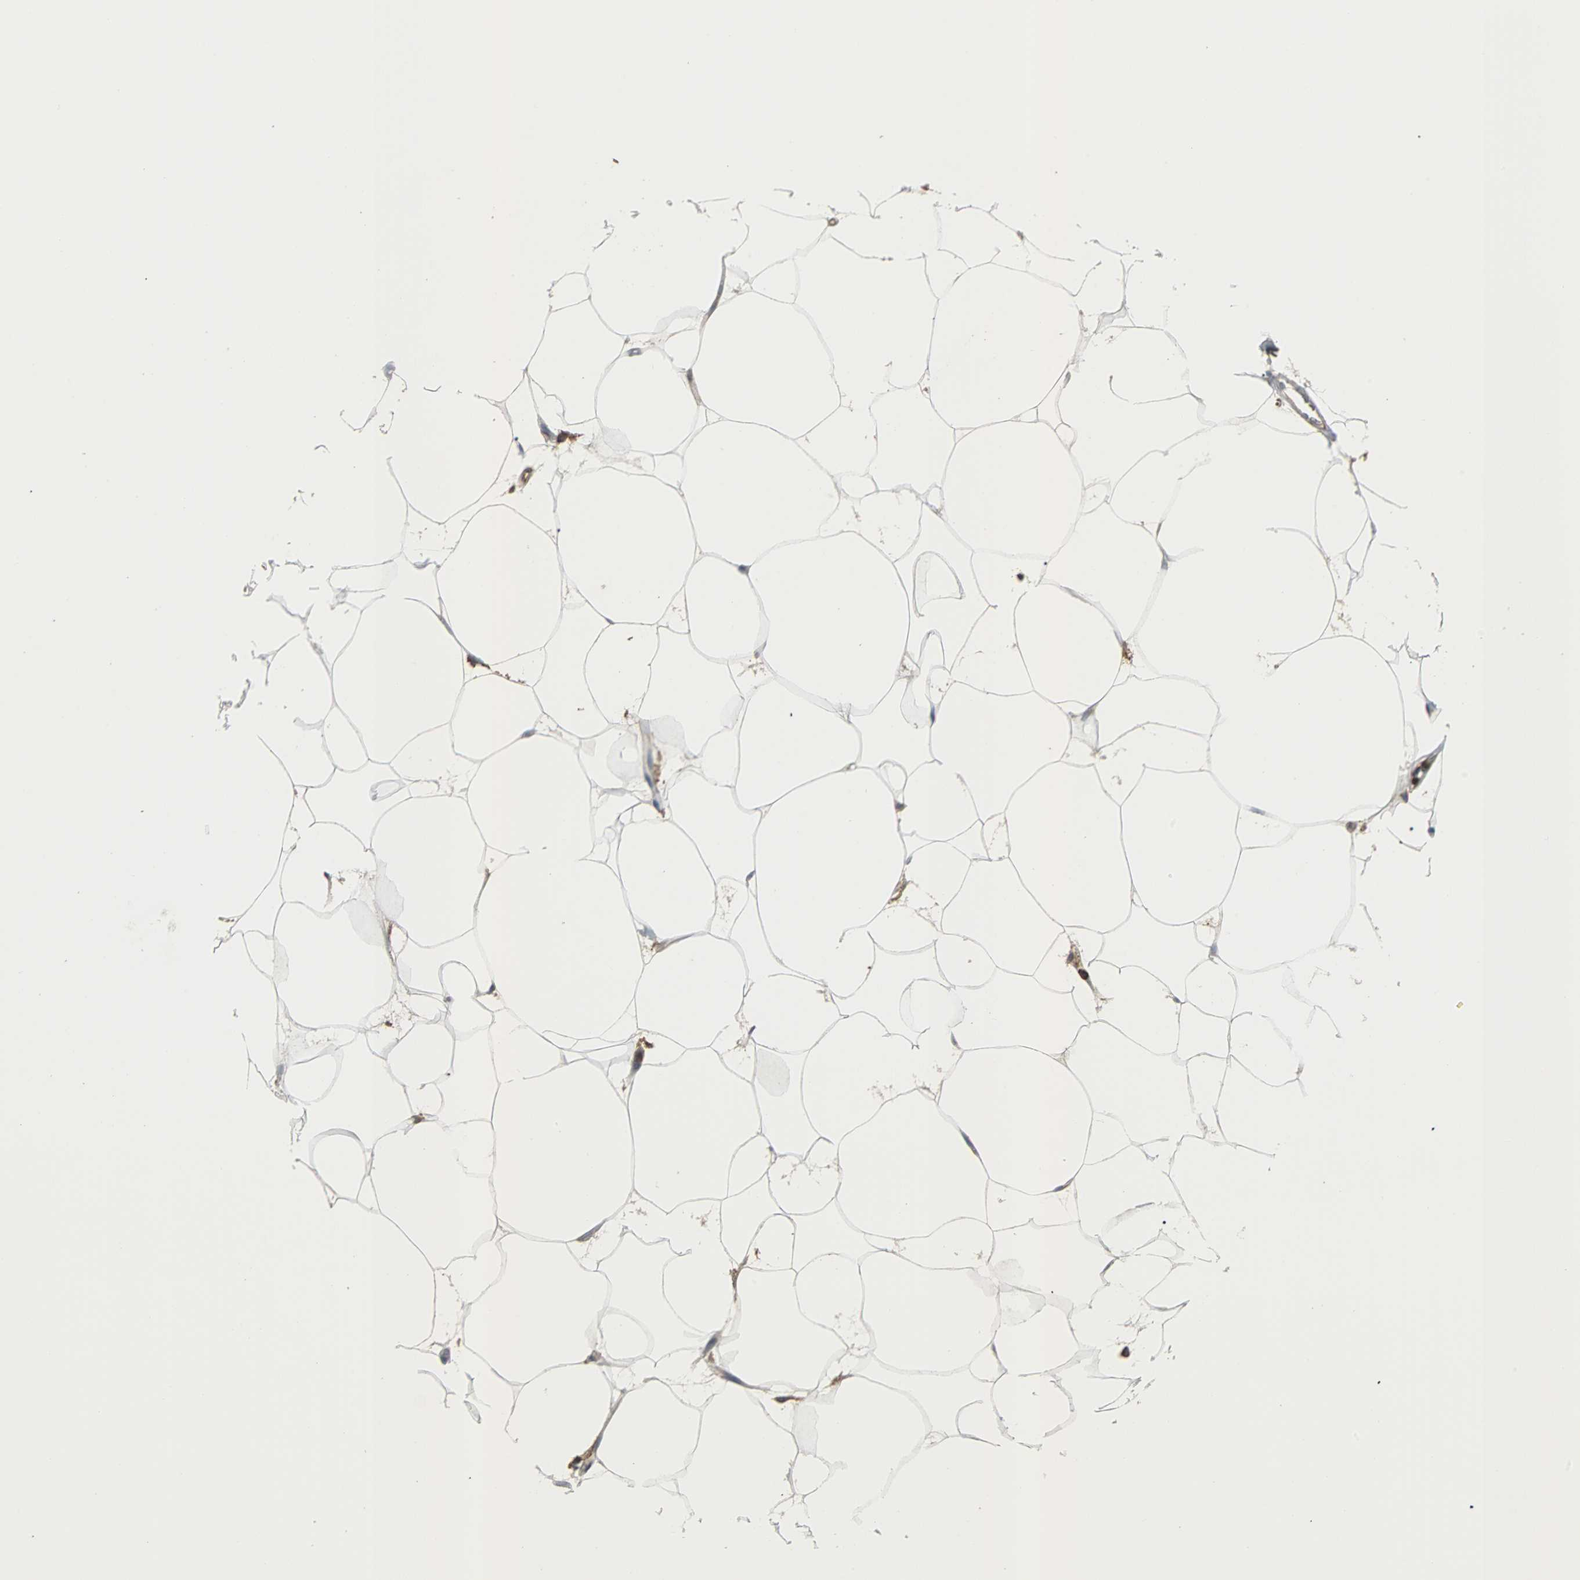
{"staining": {"intensity": "negative", "quantity": "none", "location": "none"}, "tissue": "adipose tissue", "cell_type": "Adipocytes", "image_type": "normal", "snomed": [{"axis": "morphology", "description": "Normal tissue, NOS"}, {"axis": "morphology", "description": "Duct carcinoma"}, {"axis": "topography", "description": "Breast"}, {"axis": "topography", "description": "Adipose tissue"}], "caption": "This is a micrograph of IHC staining of unremarkable adipose tissue, which shows no positivity in adipocytes. The staining was performed using DAB to visualize the protein expression in brown, while the nuclei were stained in blue with hematoxylin (Magnification: 20x).", "gene": "LRRFIP1", "patient": {"sex": "female", "age": 37}}